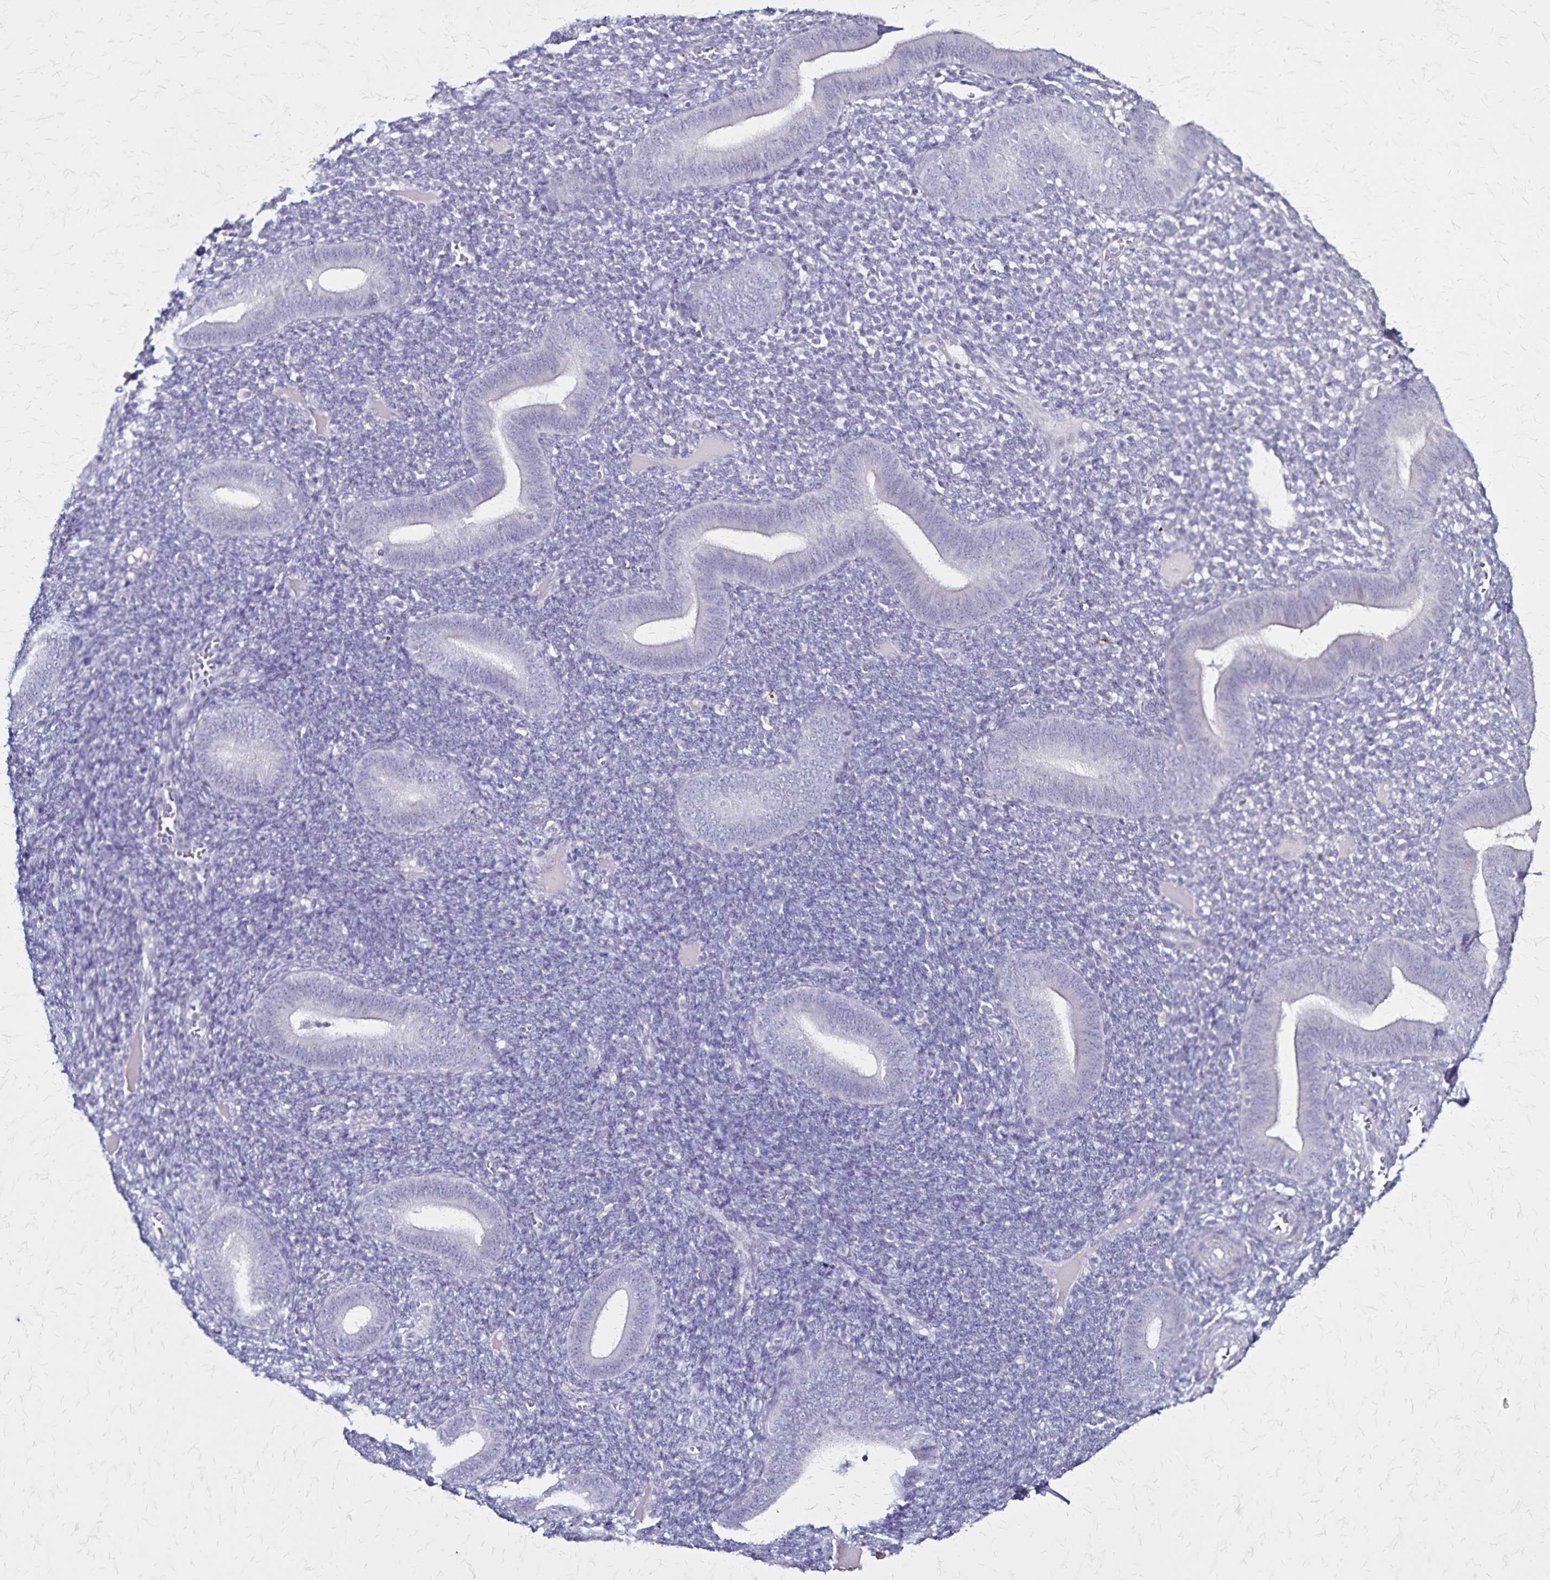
{"staining": {"intensity": "negative", "quantity": "none", "location": "none"}, "tissue": "endometrium", "cell_type": "Cells in endometrial stroma", "image_type": "normal", "snomed": [{"axis": "morphology", "description": "Normal tissue, NOS"}, {"axis": "topography", "description": "Endometrium"}], "caption": "DAB (3,3'-diaminobenzidine) immunohistochemical staining of unremarkable endometrium demonstrates no significant expression in cells in endometrial stroma. (Stains: DAB (3,3'-diaminobenzidine) immunohistochemistry (IHC) with hematoxylin counter stain, Microscopy: brightfield microscopy at high magnification).", "gene": "PLXNA4", "patient": {"sex": "female", "age": 25}}